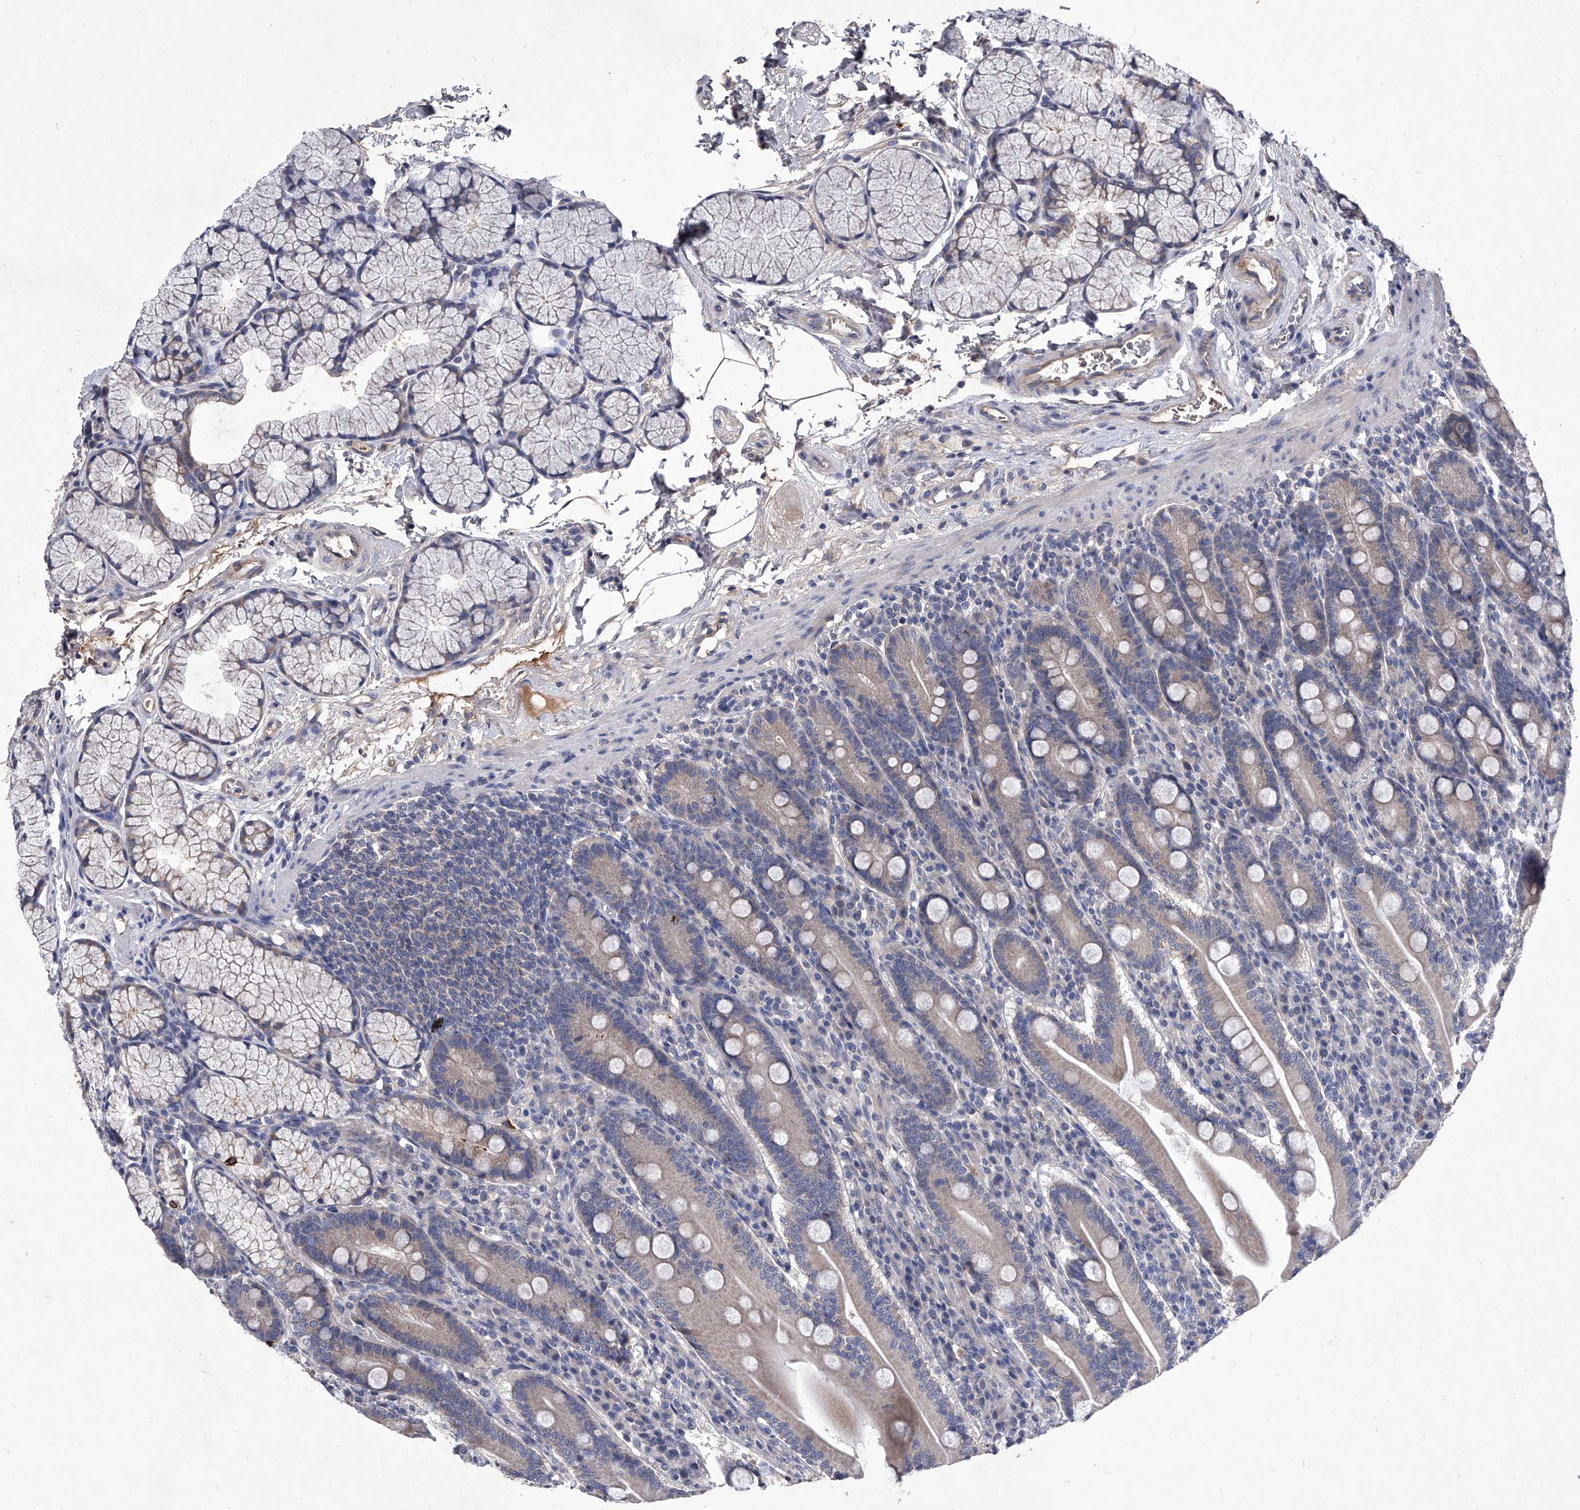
{"staining": {"intensity": "weak", "quantity": ">75%", "location": "cytoplasmic/membranous"}, "tissue": "duodenum", "cell_type": "Glandular cells", "image_type": "normal", "snomed": [{"axis": "morphology", "description": "Normal tissue, NOS"}, {"axis": "topography", "description": "Duodenum"}], "caption": "A high-resolution image shows immunohistochemistry (IHC) staining of benign duodenum, which demonstrates weak cytoplasmic/membranous positivity in approximately >75% of glandular cells.", "gene": "C5", "patient": {"sex": "male", "age": 35}}